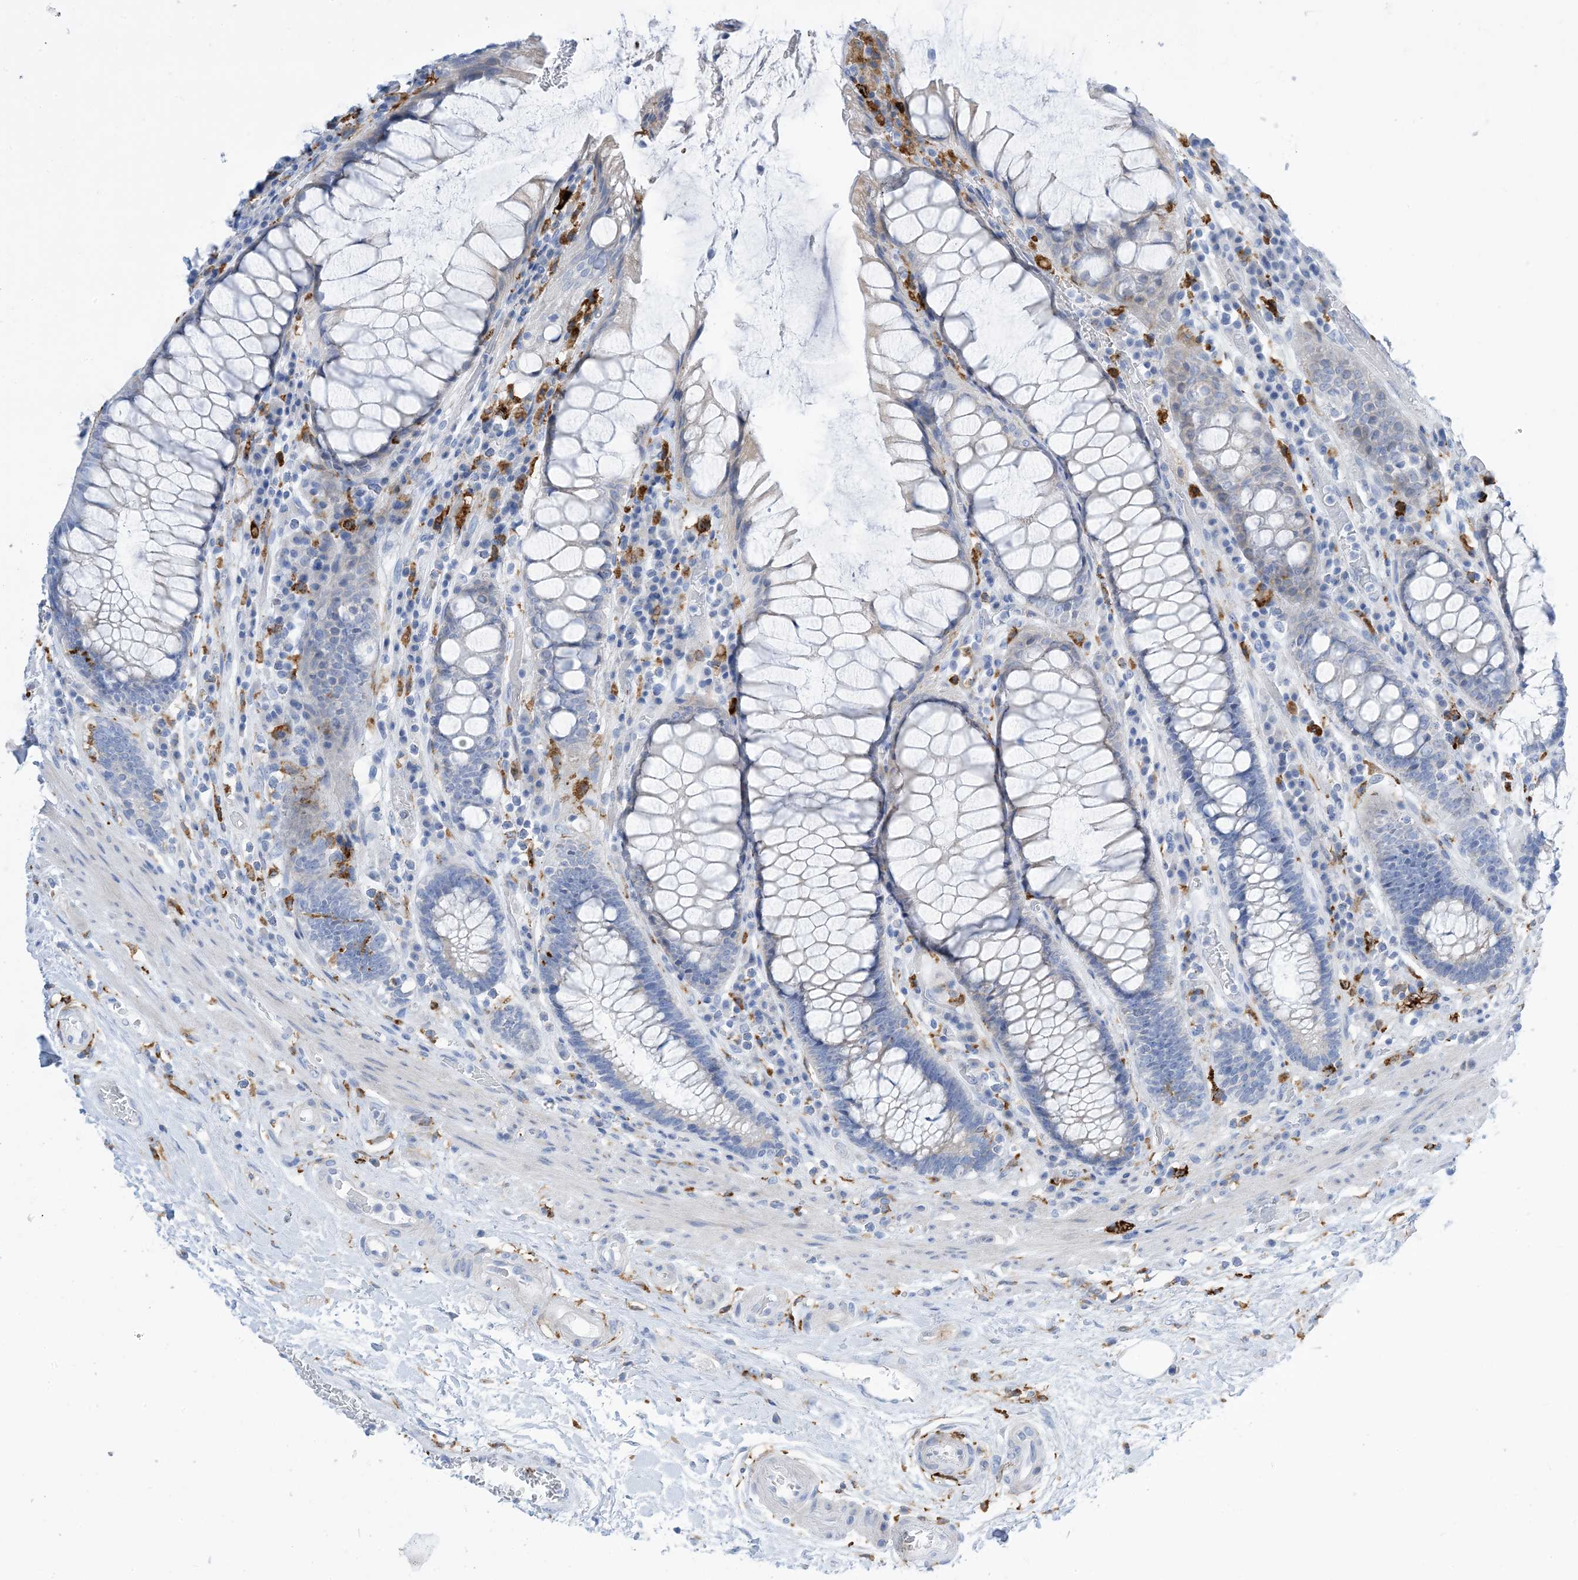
{"staining": {"intensity": "negative", "quantity": "none", "location": "none"}, "tissue": "rectum", "cell_type": "Glandular cells", "image_type": "normal", "snomed": [{"axis": "morphology", "description": "Normal tissue, NOS"}, {"axis": "topography", "description": "Rectum"}], "caption": "Immunohistochemical staining of benign rectum shows no significant positivity in glandular cells. Brightfield microscopy of IHC stained with DAB (brown) and hematoxylin (blue), captured at high magnification.", "gene": "DPH3", "patient": {"sex": "male", "age": 64}}